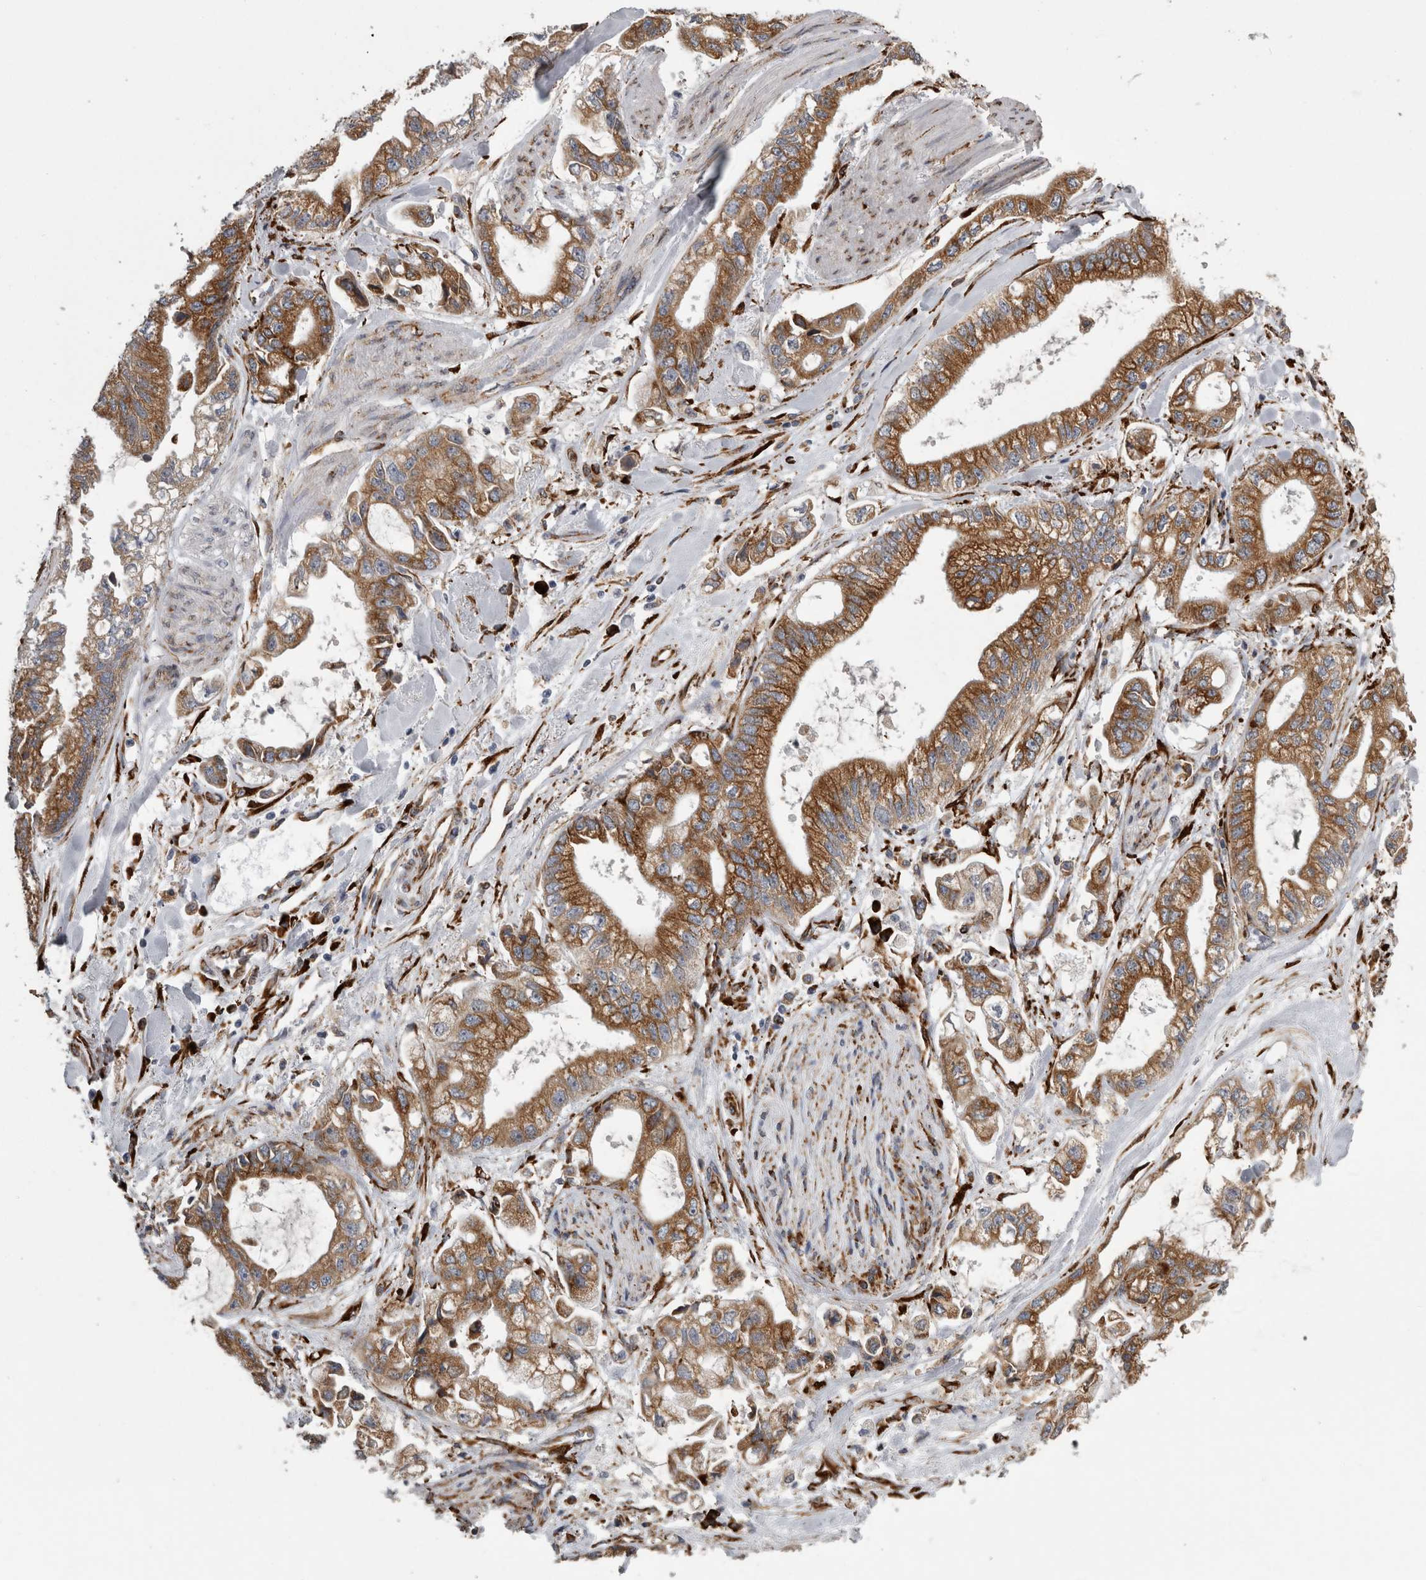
{"staining": {"intensity": "moderate", "quantity": ">75%", "location": "cytoplasmic/membranous"}, "tissue": "stomach cancer", "cell_type": "Tumor cells", "image_type": "cancer", "snomed": [{"axis": "morphology", "description": "Normal tissue, NOS"}, {"axis": "morphology", "description": "Adenocarcinoma, NOS"}, {"axis": "topography", "description": "Stomach"}], "caption": "Protein staining exhibits moderate cytoplasmic/membranous positivity in approximately >75% of tumor cells in adenocarcinoma (stomach).", "gene": "FHIP2B", "patient": {"sex": "male", "age": 62}}